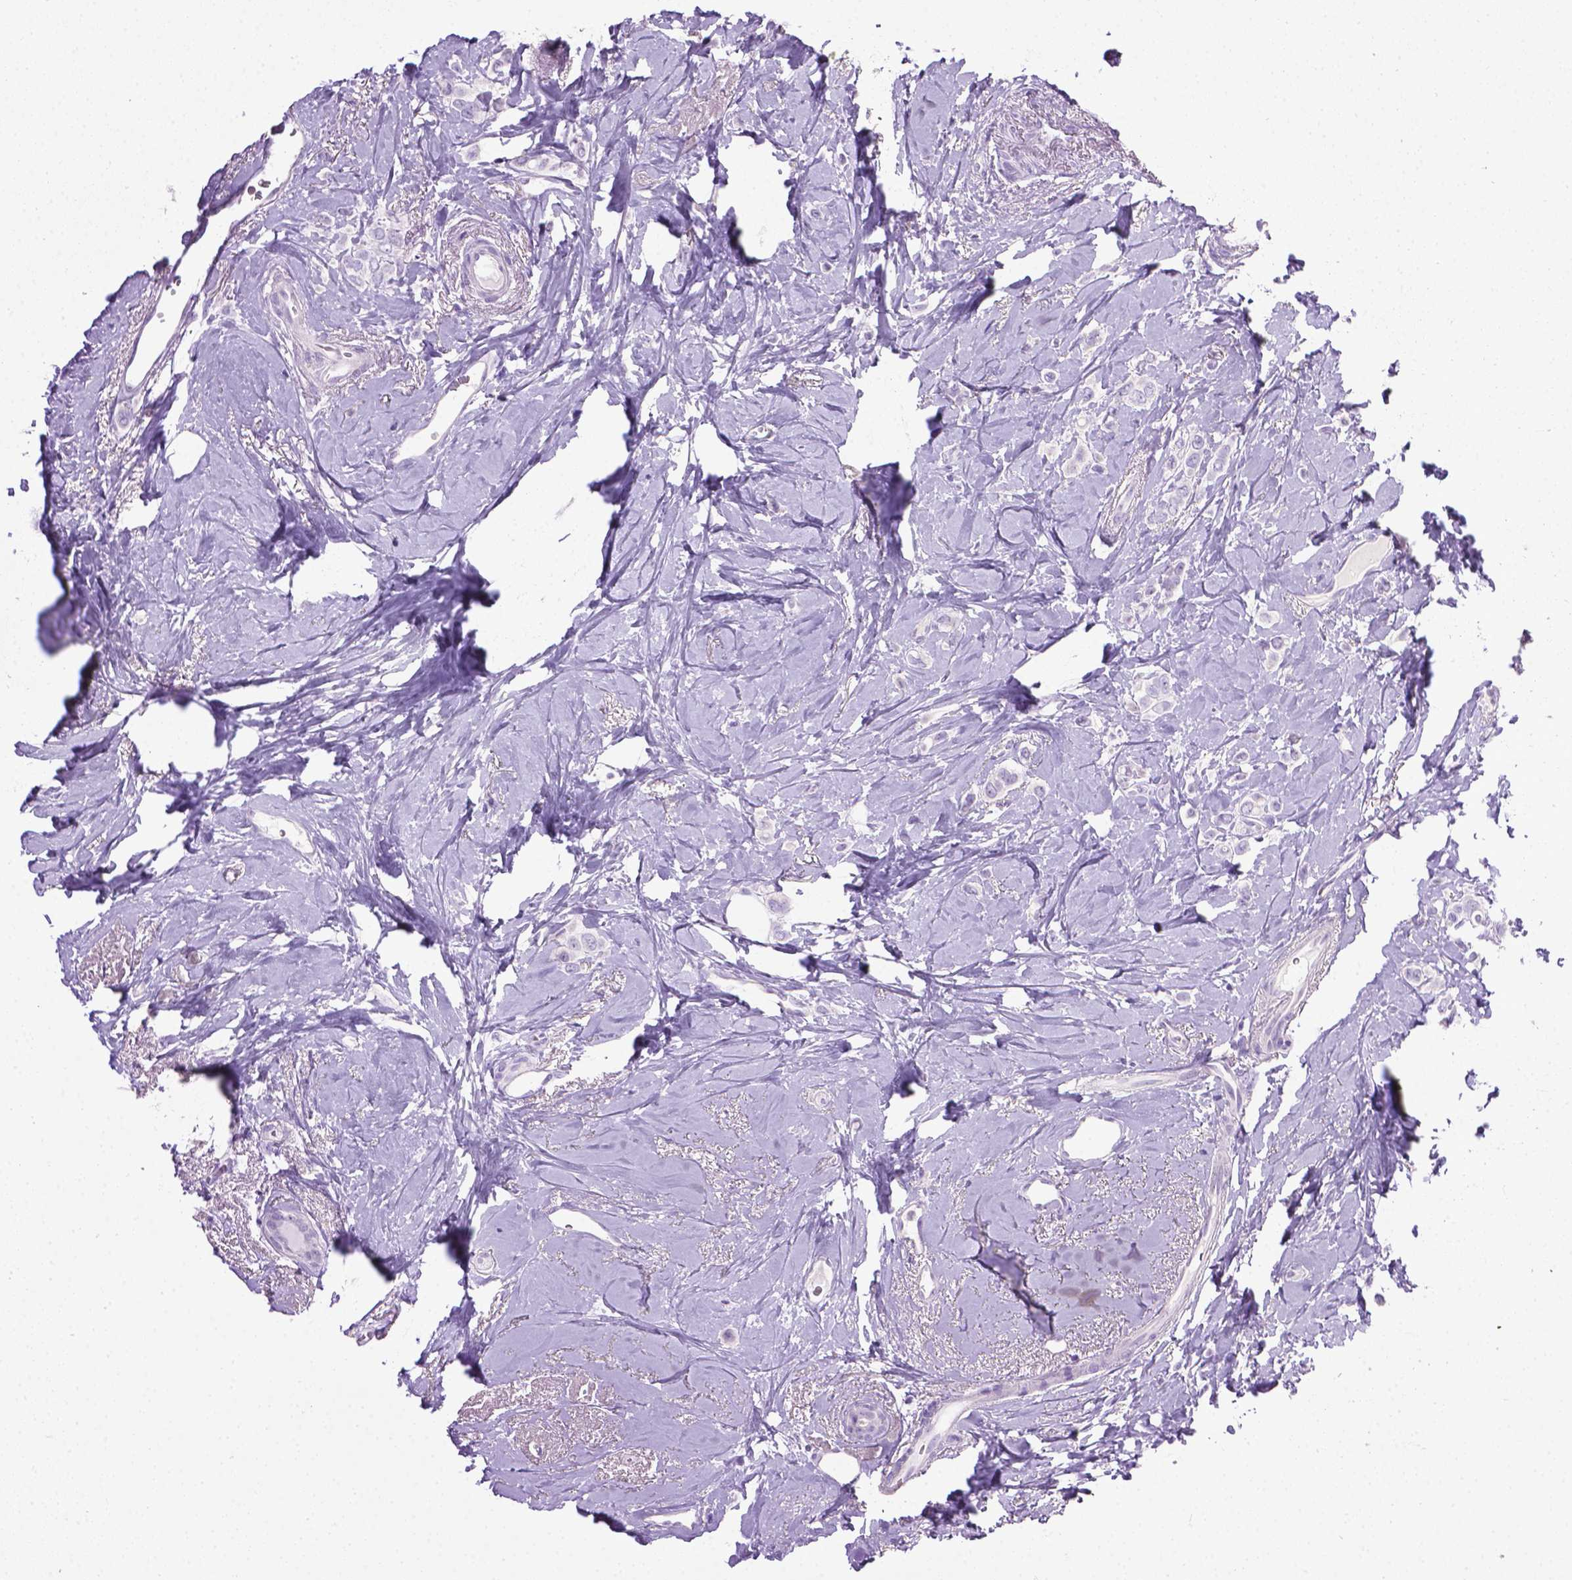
{"staining": {"intensity": "negative", "quantity": "none", "location": "none"}, "tissue": "breast cancer", "cell_type": "Tumor cells", "image_type": "cancer", "snomed": [{"axis": "morphology", "description": "Lobular carcinoma"}, {"axis": "topography", "description": "Breast"}], "caption": "IHC micrograph of human lobular carcinoma (breast) stained for a protein (brown), which reveals no staining in tumor cells.", "gene": "LELP1", "patient": {"sex": "female", "age": 66}}